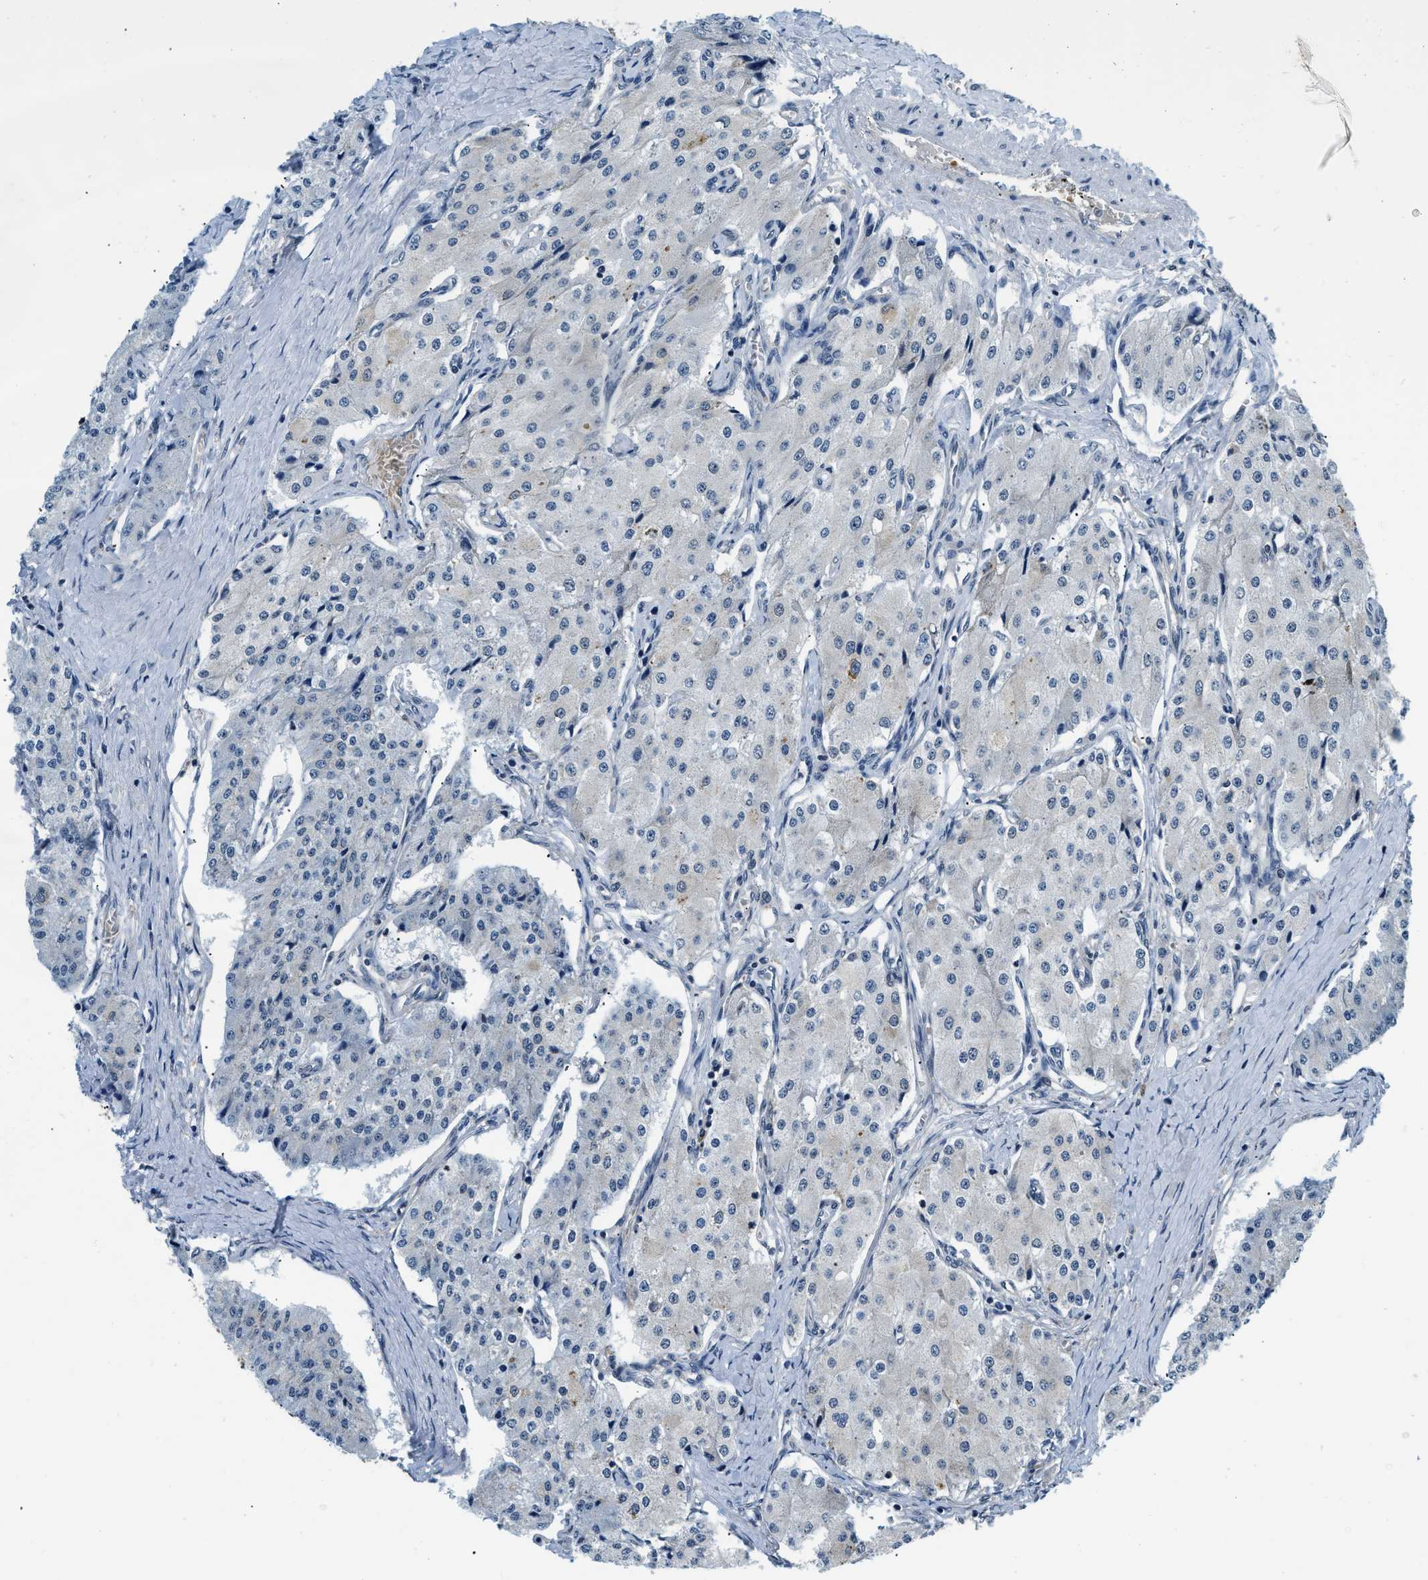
{"staining": {"intensity": "negative", "quantity": "none", "location": "none"}, "tissue": "carcinoid", "cell_type": "Tumor cells", "image_type": "cancer", "snomed": [{"axis": "morphology", "description": "Carcinoid, malignant, NOS"}, {"axis": "topography", "description": "Colon"}], "caption": "This photomicrograph is of carcinoid stained with immunohistochemistry (IHC) to label a protein in brown with the nuclei are counter-stained blue. There is no positivity in tumor cells.", "gene": "BCL7C", "patient": {"sex": "female", "age": 52}}